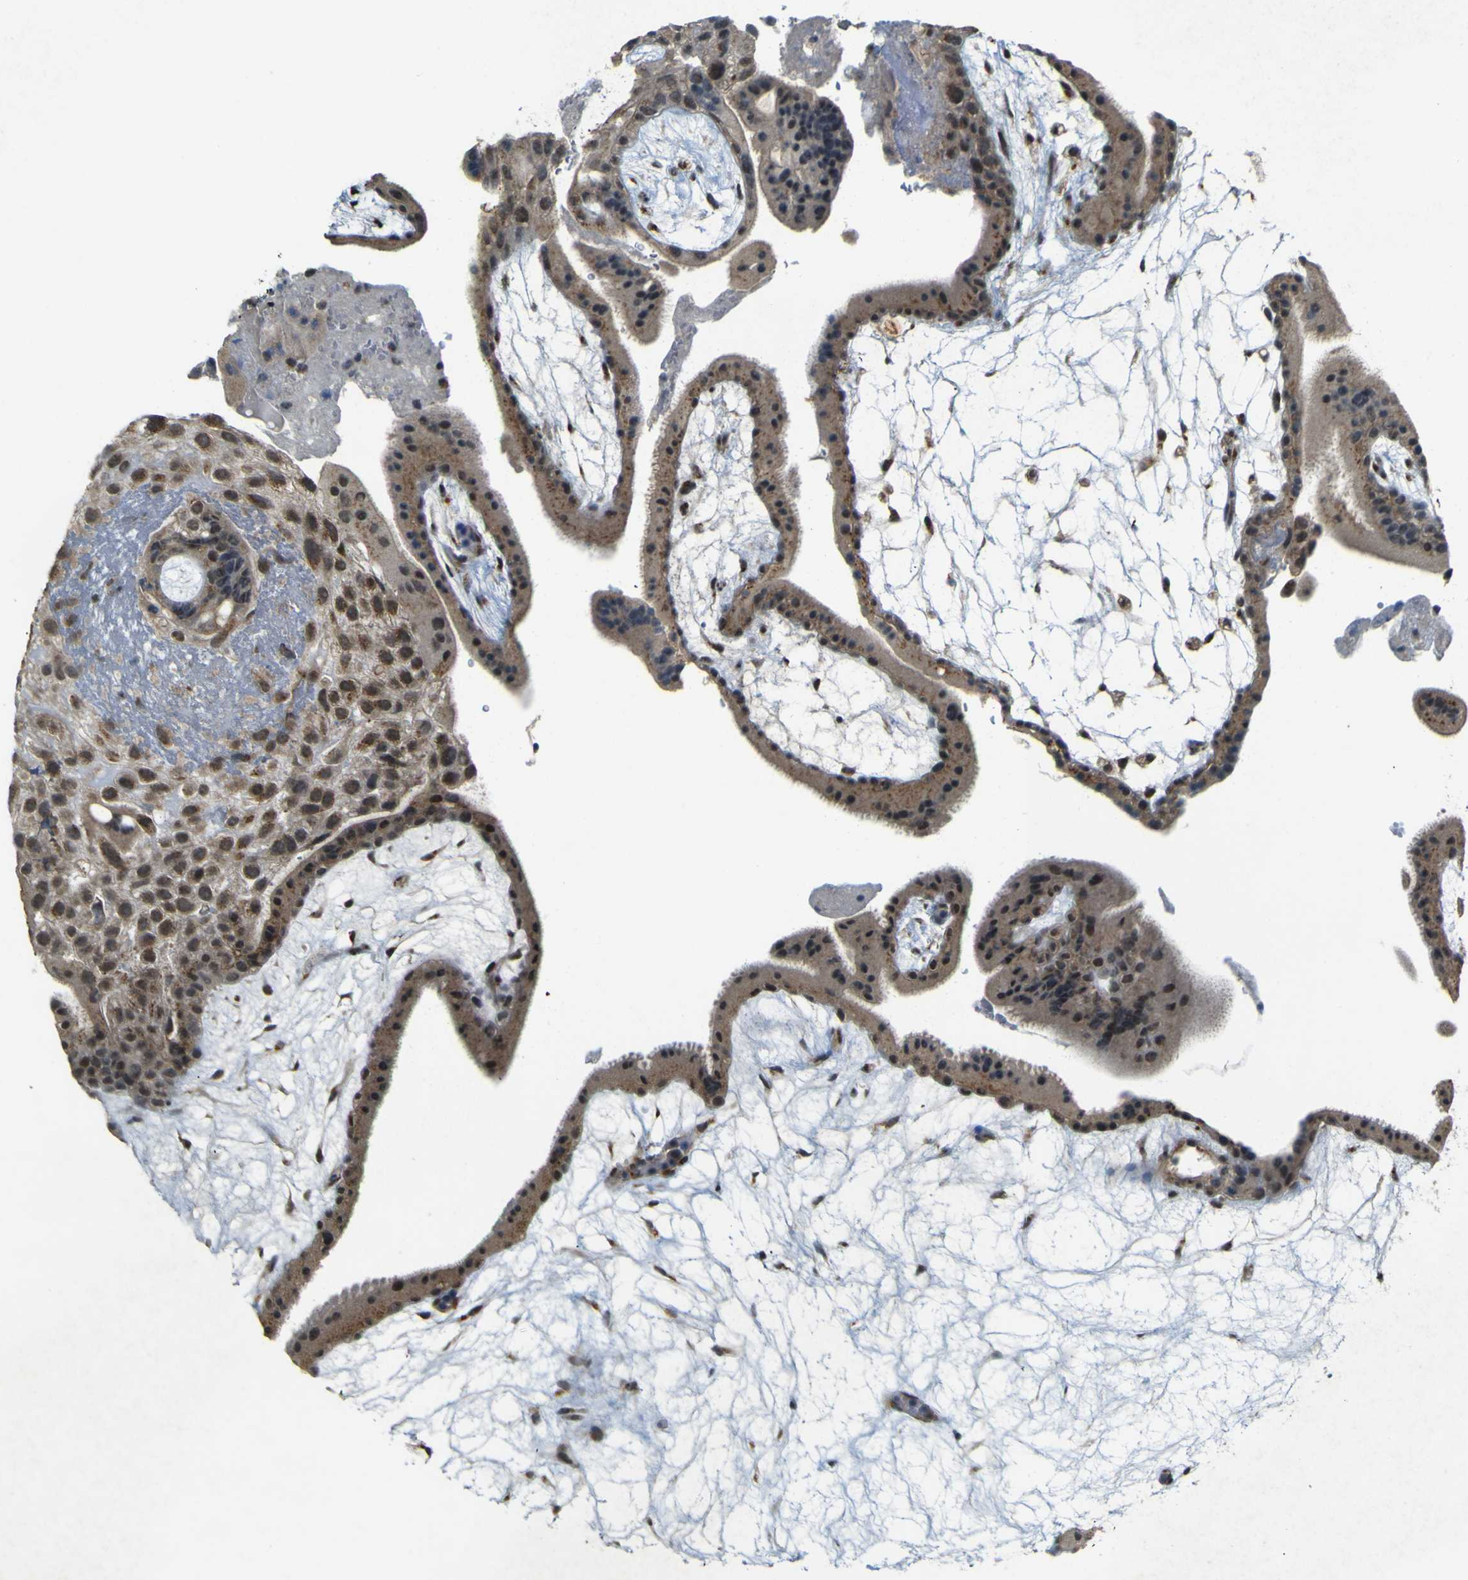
{"staining": {"intensity": "weak", "quantity": ">75%", "location": "cytoplasmic/membranous"}, "tissue": "placenta", "cell_type": "Decidual cells", "image_type": "normal", "snomed": [{"axis": "morphology", "description": "Normal tissue, NOS"}, {"axis": "topography", "description": "Placenta"}], "caption": "The histopathology image demonstrates immunohistochemical staining of normal placenta. There is weak cytoplasmic/membranous staining is seen in about >75% of decidual cells.", "gene": "IGF2R", "patient": {"sex": "female", "age": 19}}